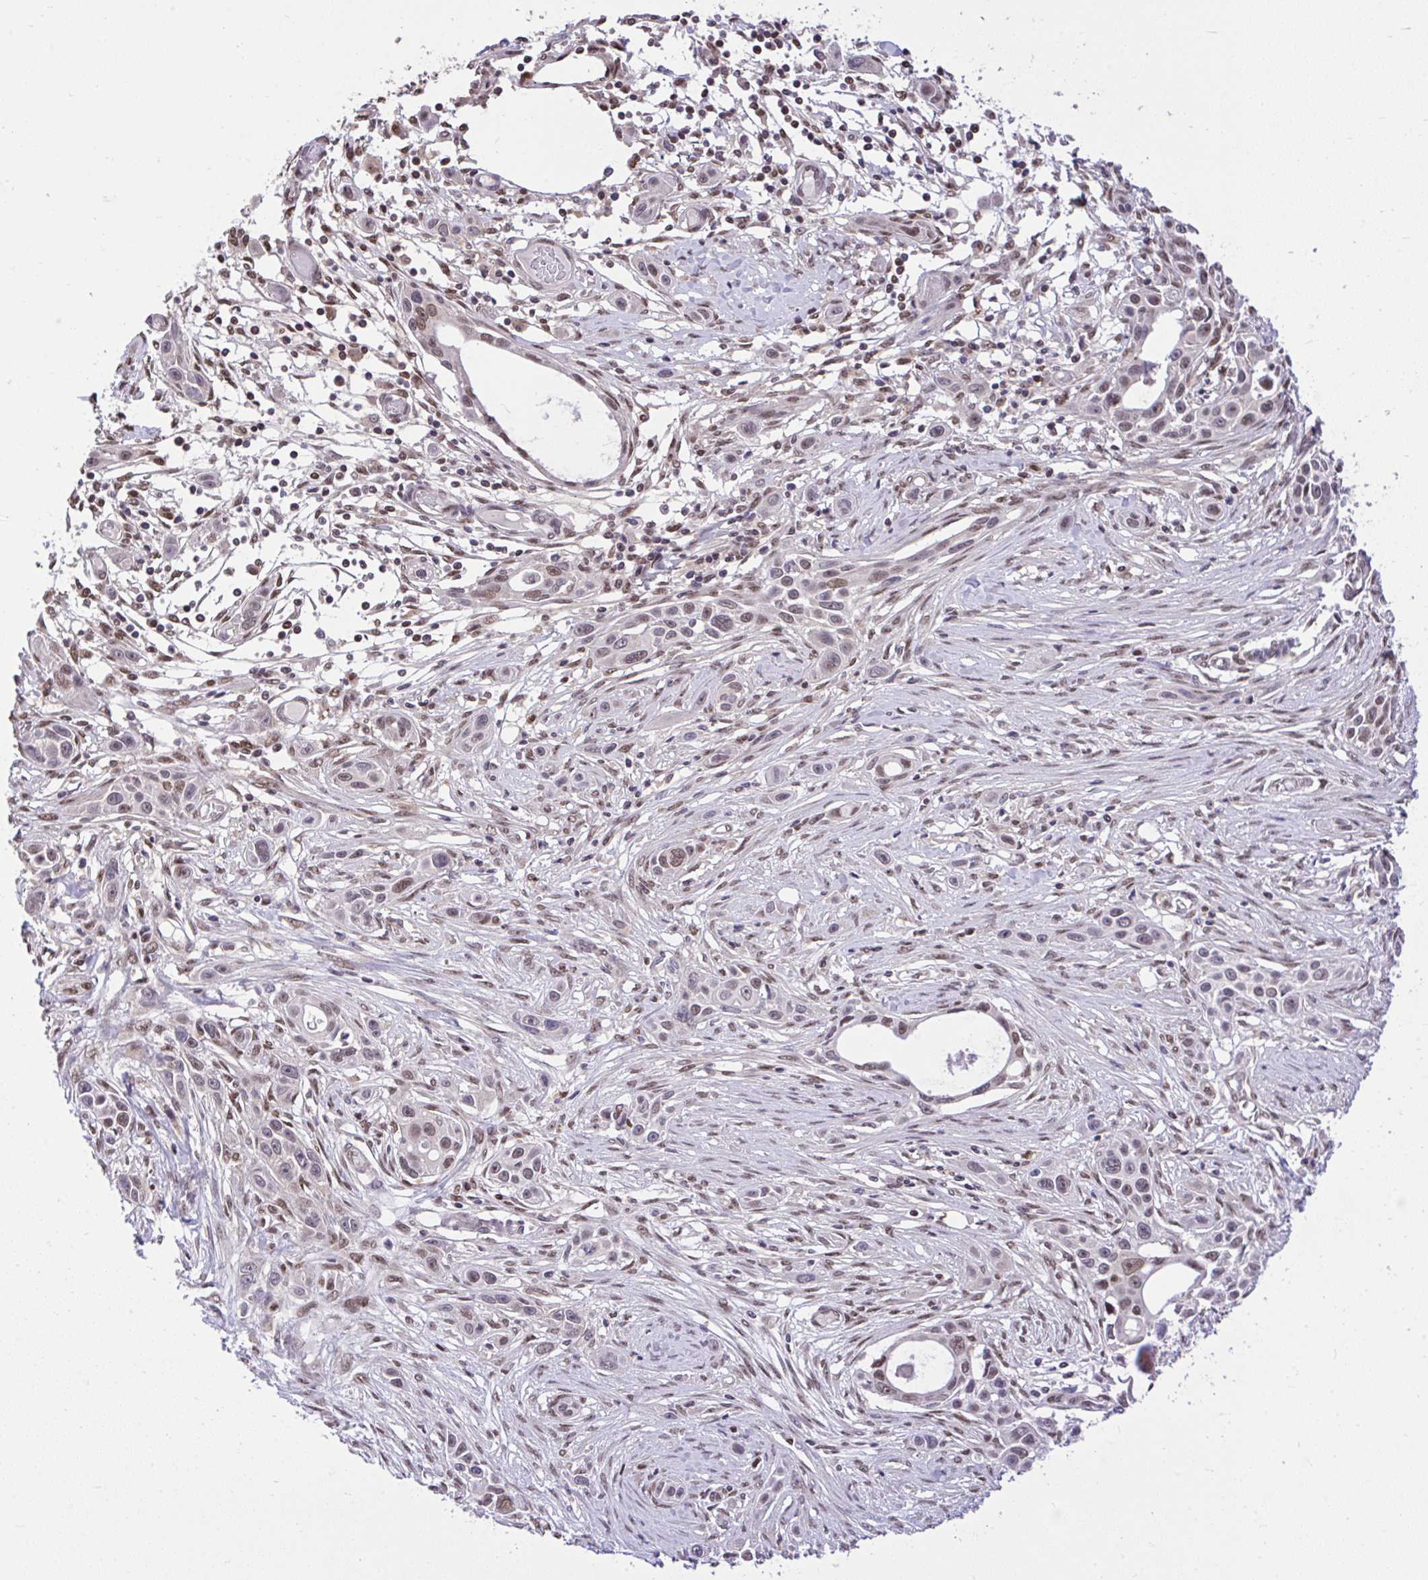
{"staining": {"intensity": "weak", "quantity": ">75%", "location": "nuclear"}, "tissue": "skin cancer", "cell_type": "Tumor cells", "image_type": "cancer", "snomed": [{"axis": "morphology", "description": "Squamous cell carcinoma, NOS"}, {"axis": "topography", "description": "Skin"}], "caption": "Squamous cell carcinoma (skin) was stained to show a protein in brown. There is low levels of weak nuclear positivity in approximately >75% of tumor cells. The staining was performed using DAB, with brown indicating positive protein expression. Nuclei are stained blue with hematoxylin.", "gene": "GLIS3", "patient": {"sex": "female", "age": 69}}